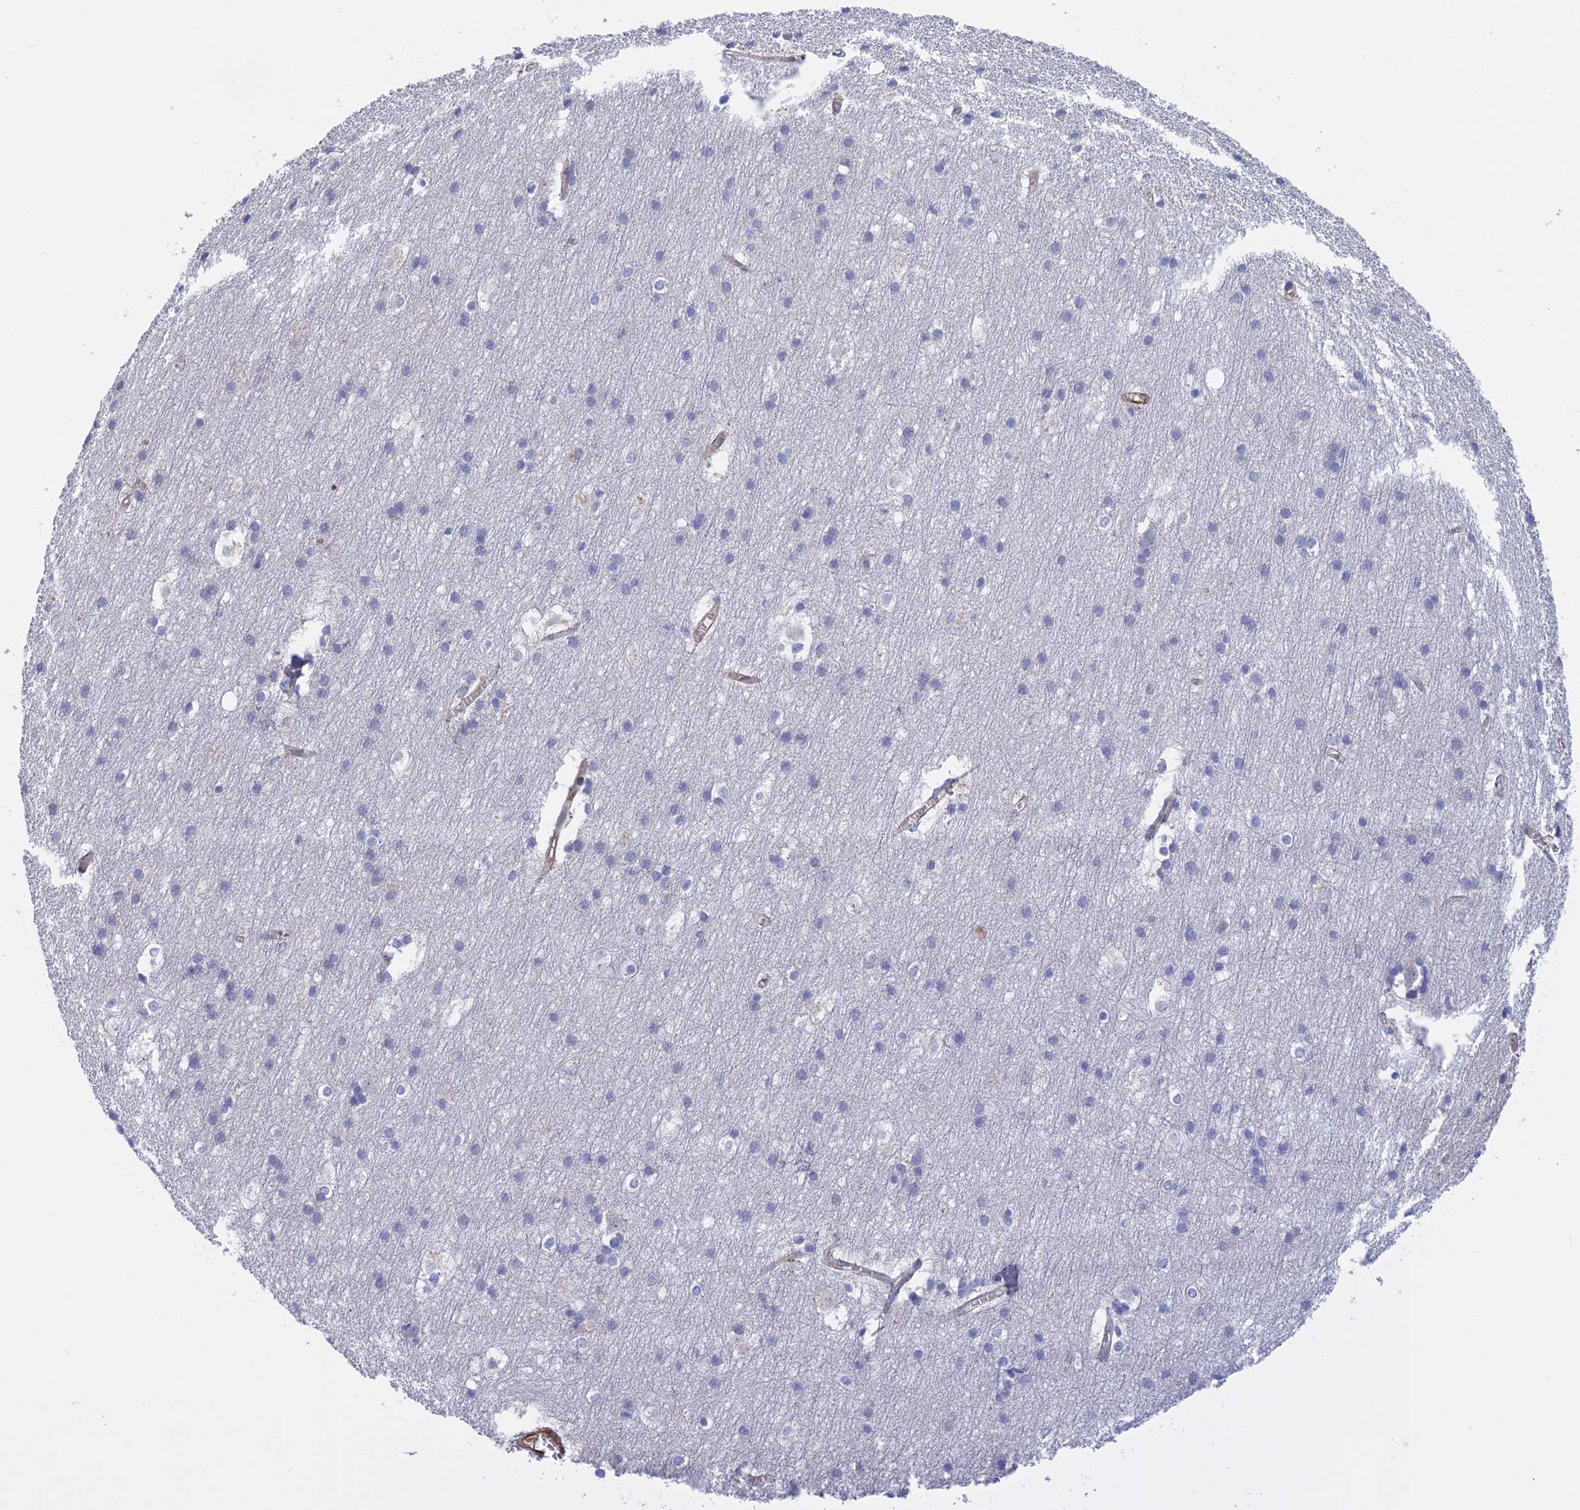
{"staining": {"intensity": "moderate", "quantity": "25%-75%", "location": "cytoplasmic/membranous"}, "tissue": "cerebral cortex", "cell_type": "Endothelial cells", "image_type": "normal", "snomed": [{"axis": "morphology", "description": "Normal tissue, NOS"}, {"axis": "topography", "description": "Cerebral cortex"}], "caption": "A histopathology image of cerebral cortex stained for a protein reveals moderate cytoplasmic/membranous brown staining in endothelial cells. (brown staining indicates protein expression, while blue staining denotes nuclei).", "gene": "LYPD5", "patient": {"sex": "male", "age": 54}}